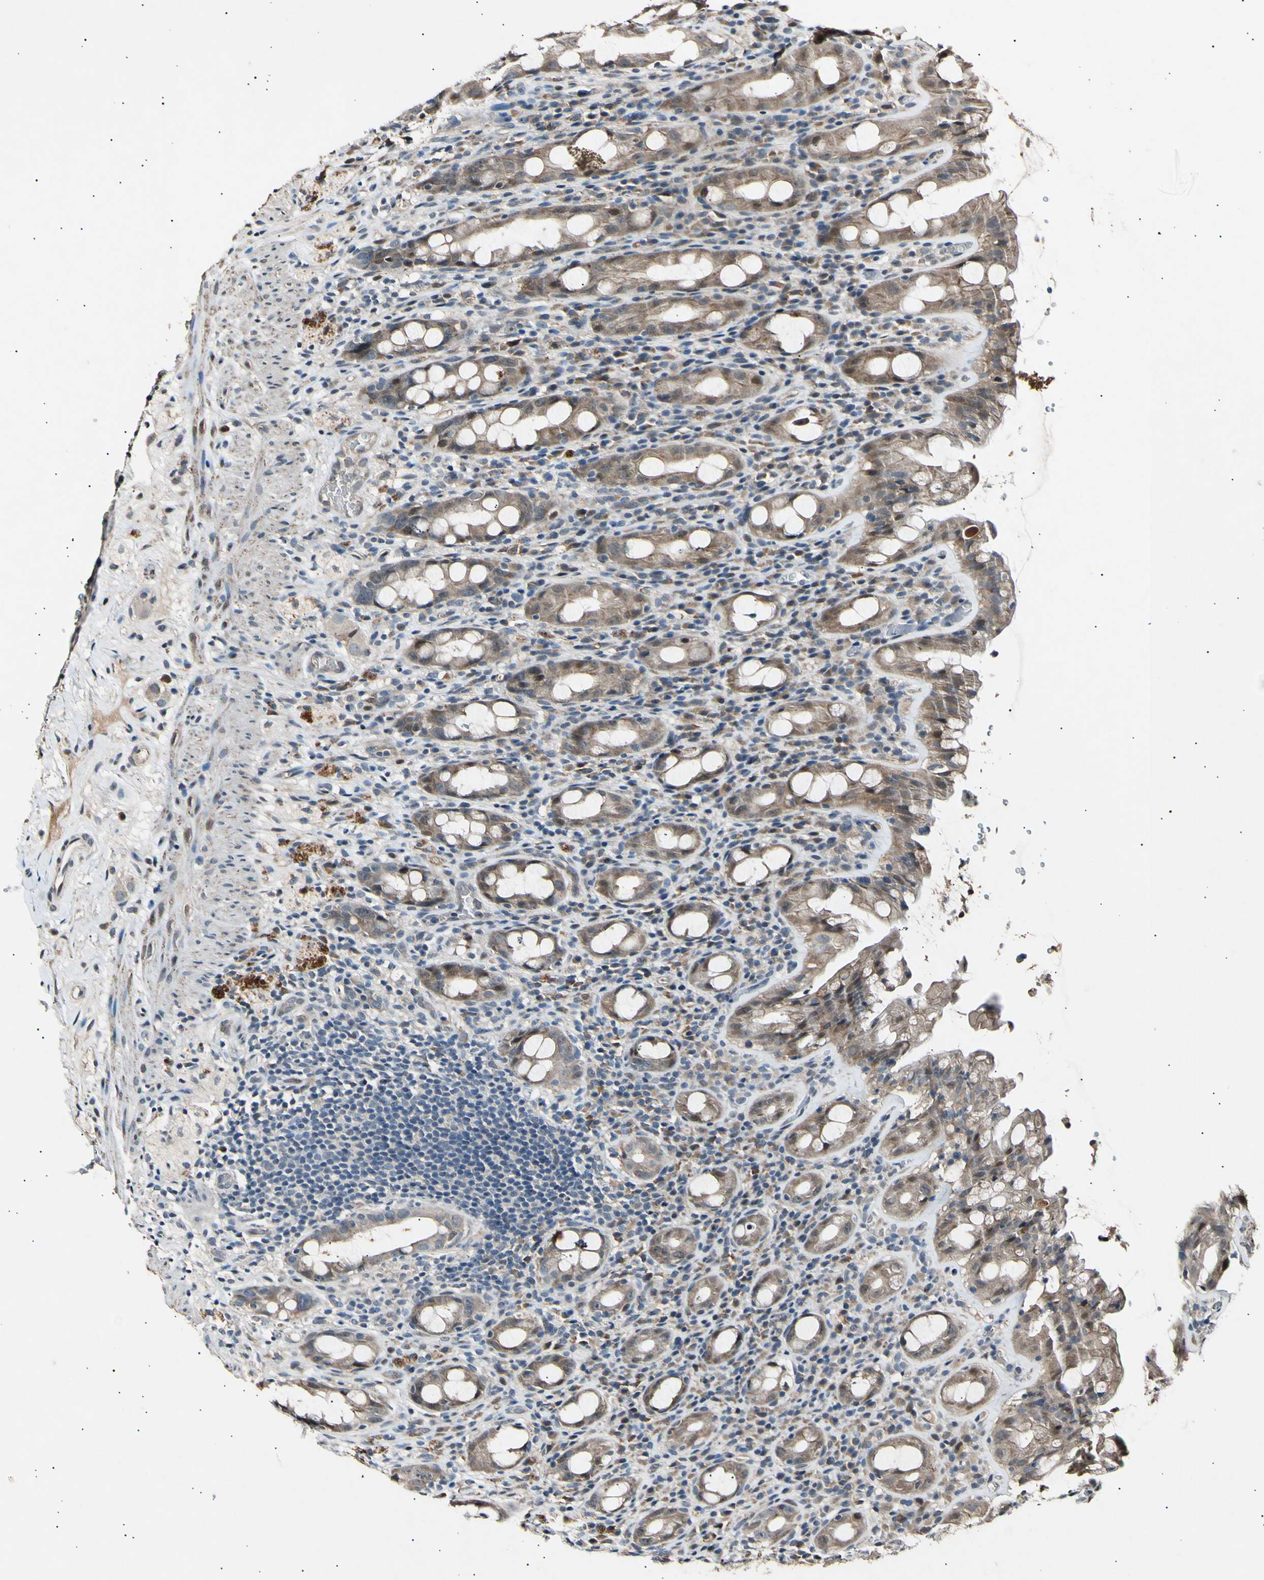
{"staining": {"intensity": "moderate", "quantity": ">75%", "location": "cytoplasmic/membranous"}, "tissue": "rectum", "cell_type": "Glandular cells", "image_type": "normal", "snomed": [{"axis": "morphology", "description": "Normal tissue, NOS"}, {"axis": "topography", "description": "Rectum"}], "caption": "About >75% of glandular cells in unremarkable human rectum exhibit moderate cytoplasmic/membranous protein expression as visualized by brown immunohistochemical staining.", "gene": "ADCY3", "patient": {"sex": "male", "age": 44}}